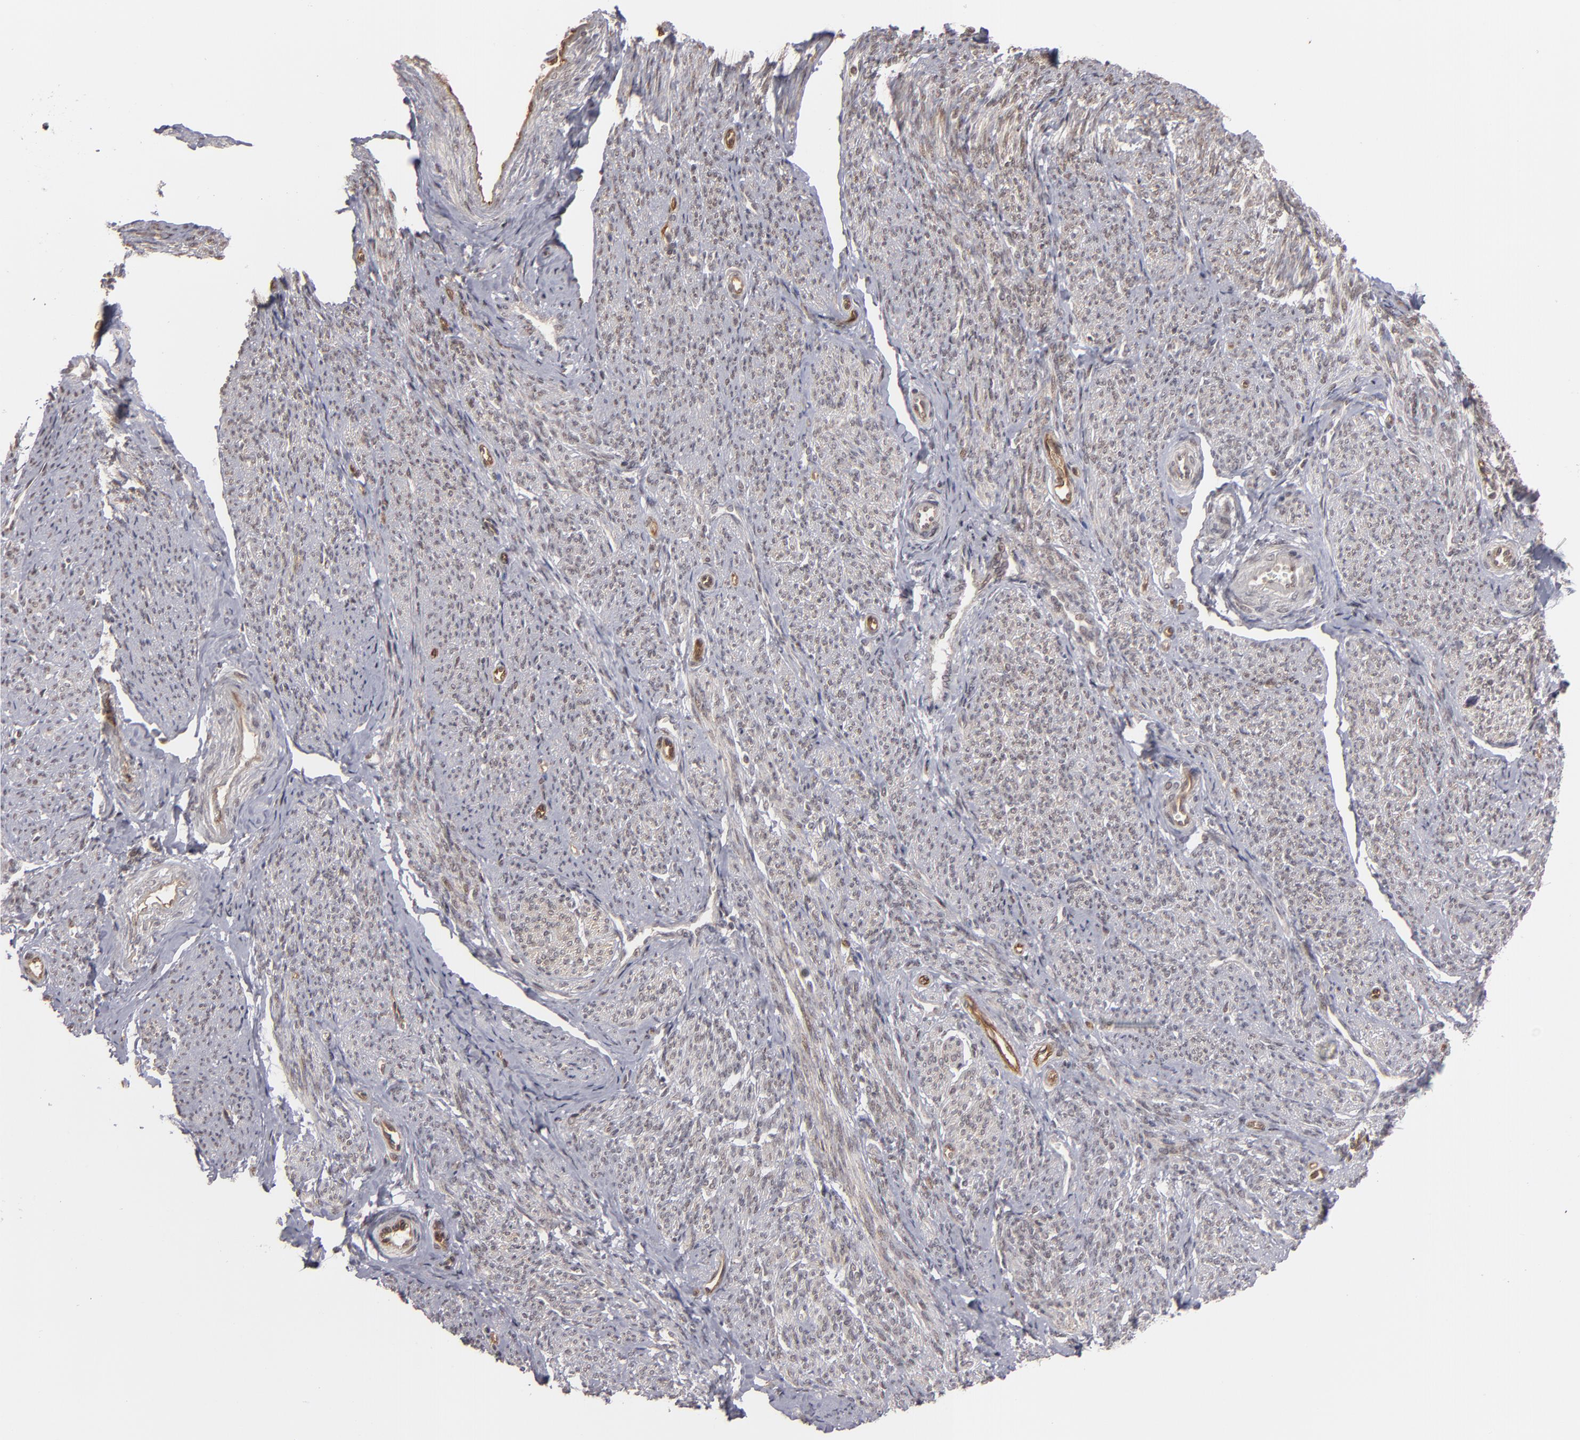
{"staining": {"intensity": "weak", "quantity": "25%-75%", "location": "nuclear"}, "tissue": "smooth muscle", "cell_type": "Smooth muscle cells", "image_type": "normal", "snomed": [{"axis": "morphology", "description": "Normal tissue, NOS"}, {"axis": "topography", "description": "Smooth muscle"}], "caption": "Weak nuclear protein positivity is seen in about 25%-75% of smooth muscle cells in smooth muscle. Using DAB (brown) and hematoxylin (blue) stains, captured at high magnification using brightfield microscopy.", "gene": "ZNF75A", "patient": {"sex": "female", "age": 65}}